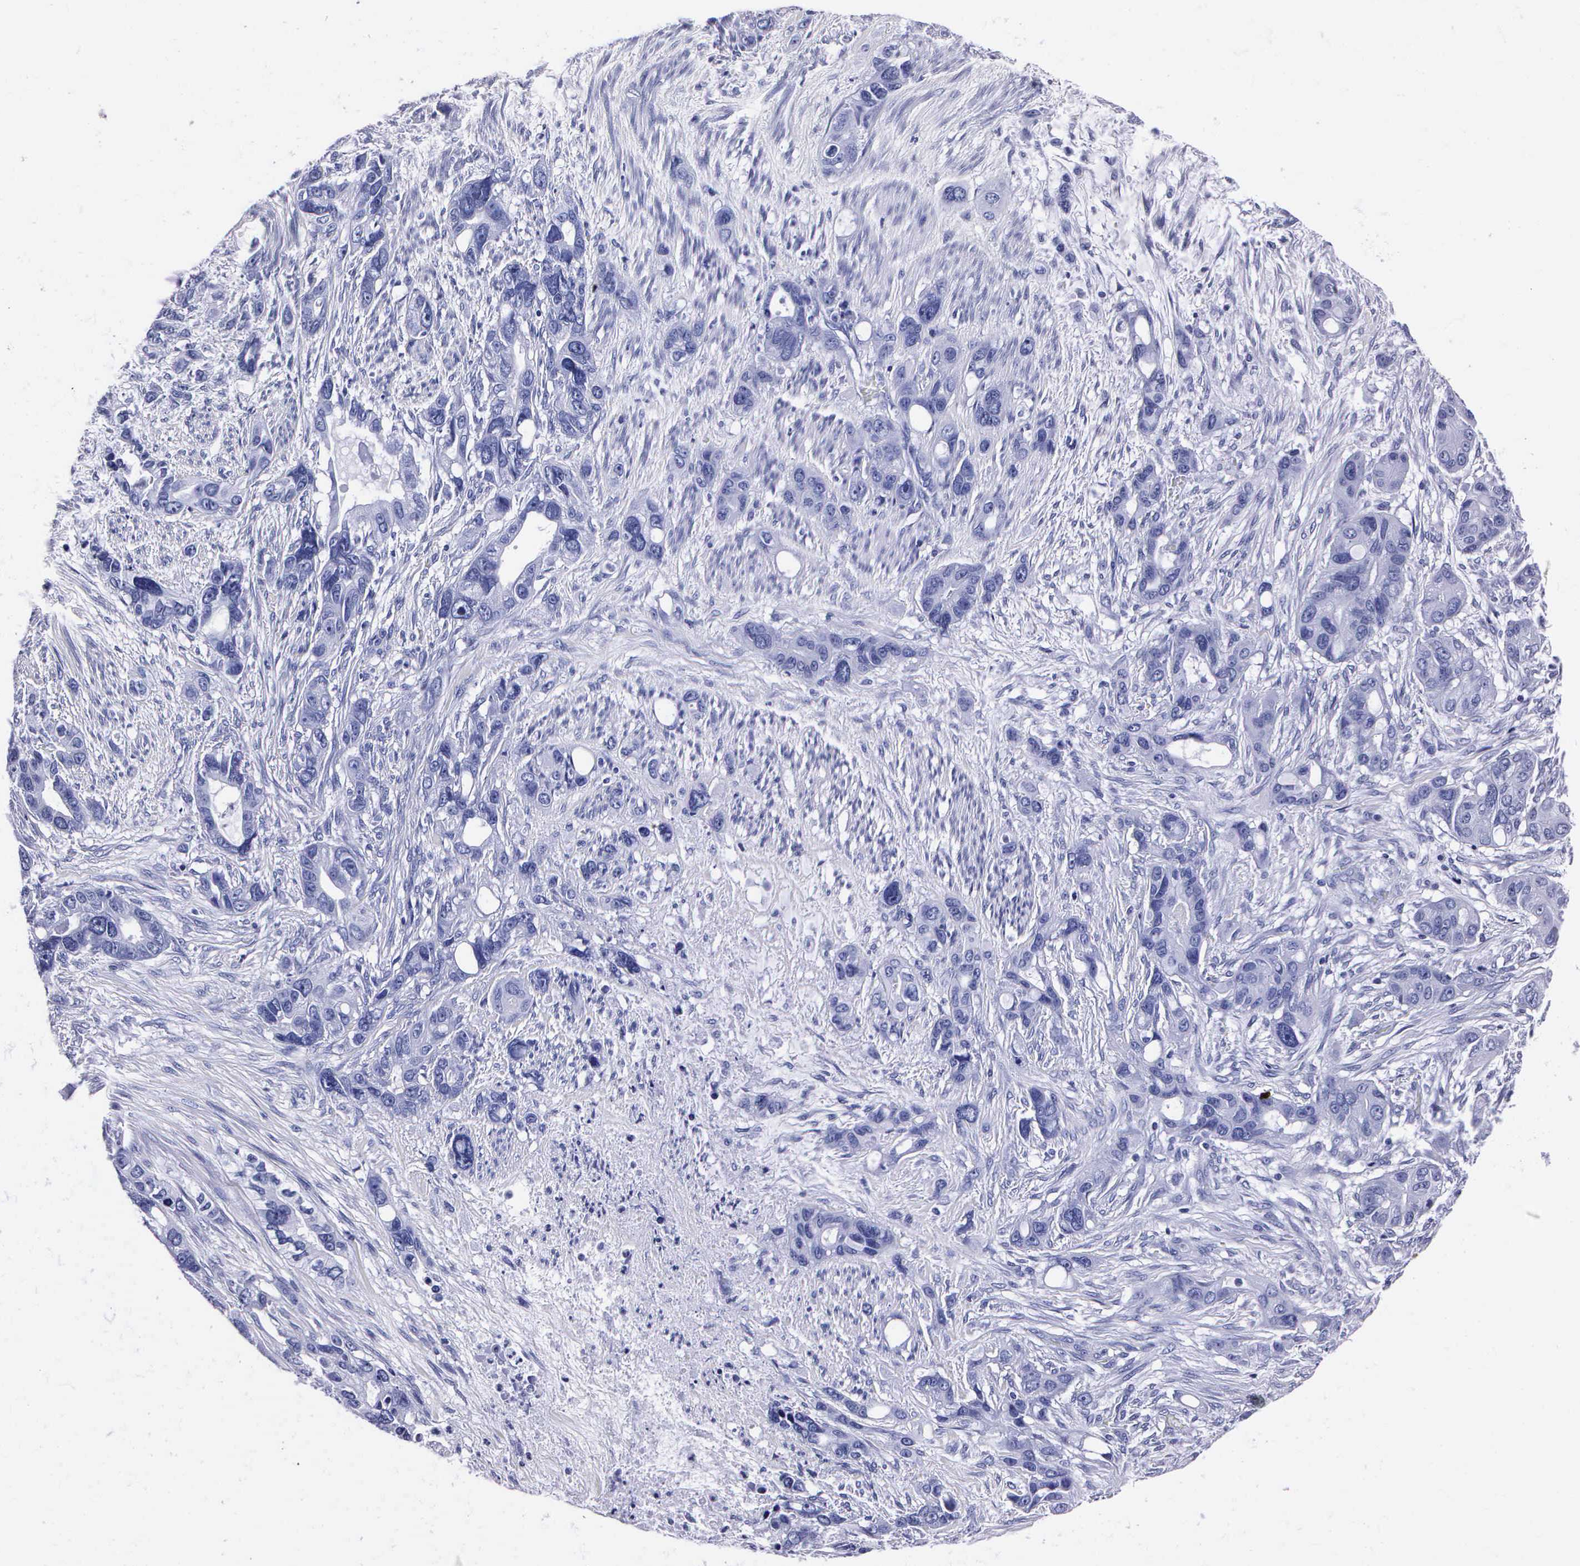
{"staining": {"intensity": "negative", "quantity": "none", "location": "none"}, "tissue": "stomach cancer", "cell_type": "Tumor cells", "image_type": "cancer", "snomed": [{"axis": "morphology", "description": "Adenocarcinoma, NOS"}, {"axis": "topography", "description": "Stomach, upper"}], "caption": "The immunohistochemistry micrograph has no significant positivity in tumor cells of adenocarcinoma (stomach) tissue.", "gene": "MB", "patient": {"sex": "male", "age": 47}}